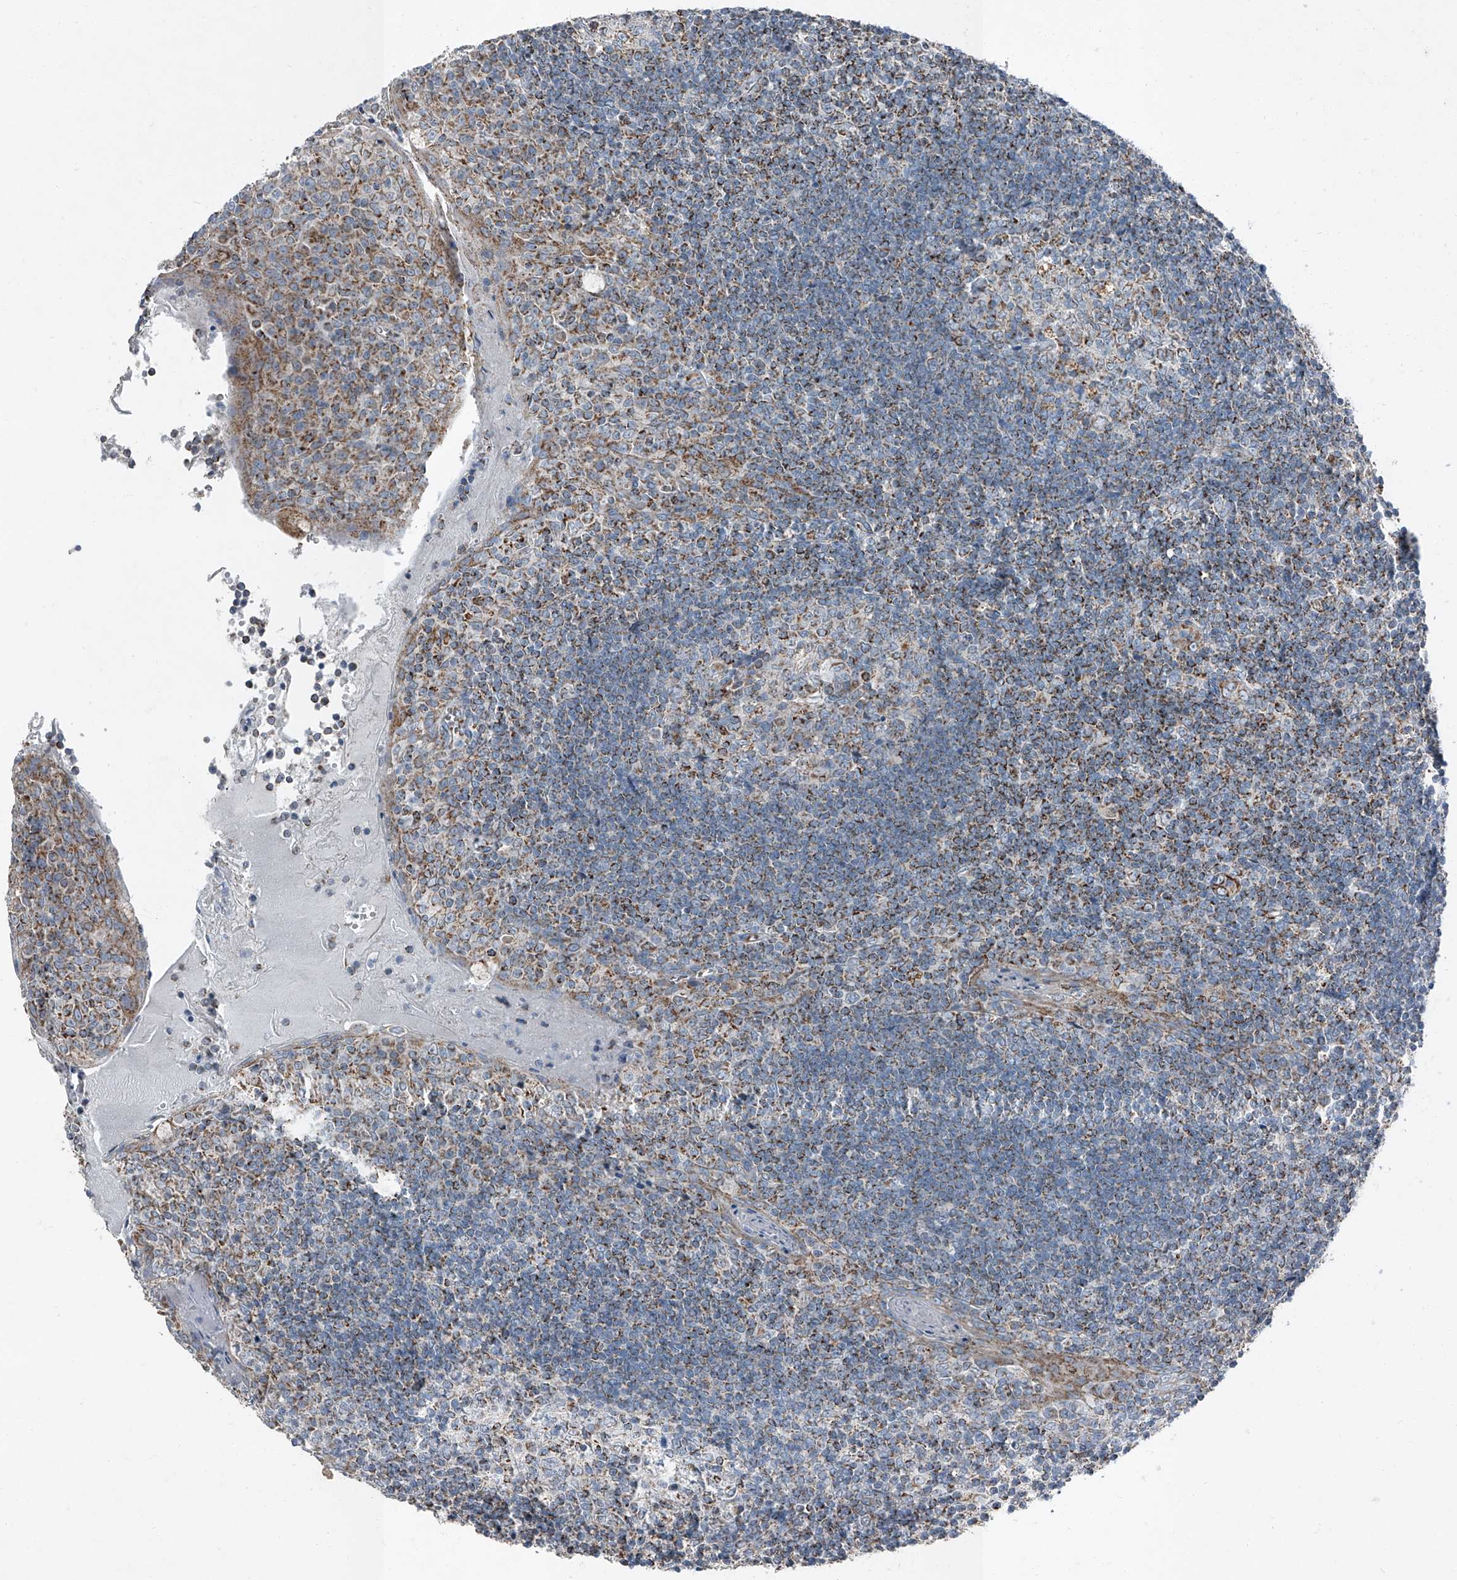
{"staining": {"intensity": "strong", "quantity": "<25%", "location": "cytoplasmic/membranous"}, "tissue": "tonsil", "cell_type": "Germinal center cells", "image_type": "normal", "snomed": [{"axis": "morphology", "description": "Normal tissue, NOS"}, {"axis": "topography", "description": "Tonsil"}], "caption": "Immunohistochemical staining of unremarkable human tonsil exhibits medium levels of strong cytoplasmic/membranous positivity in approximately <25% of germinal center cells.", "gene": "CHRNA7", "patient": {"sex": "male", "age": 27}}